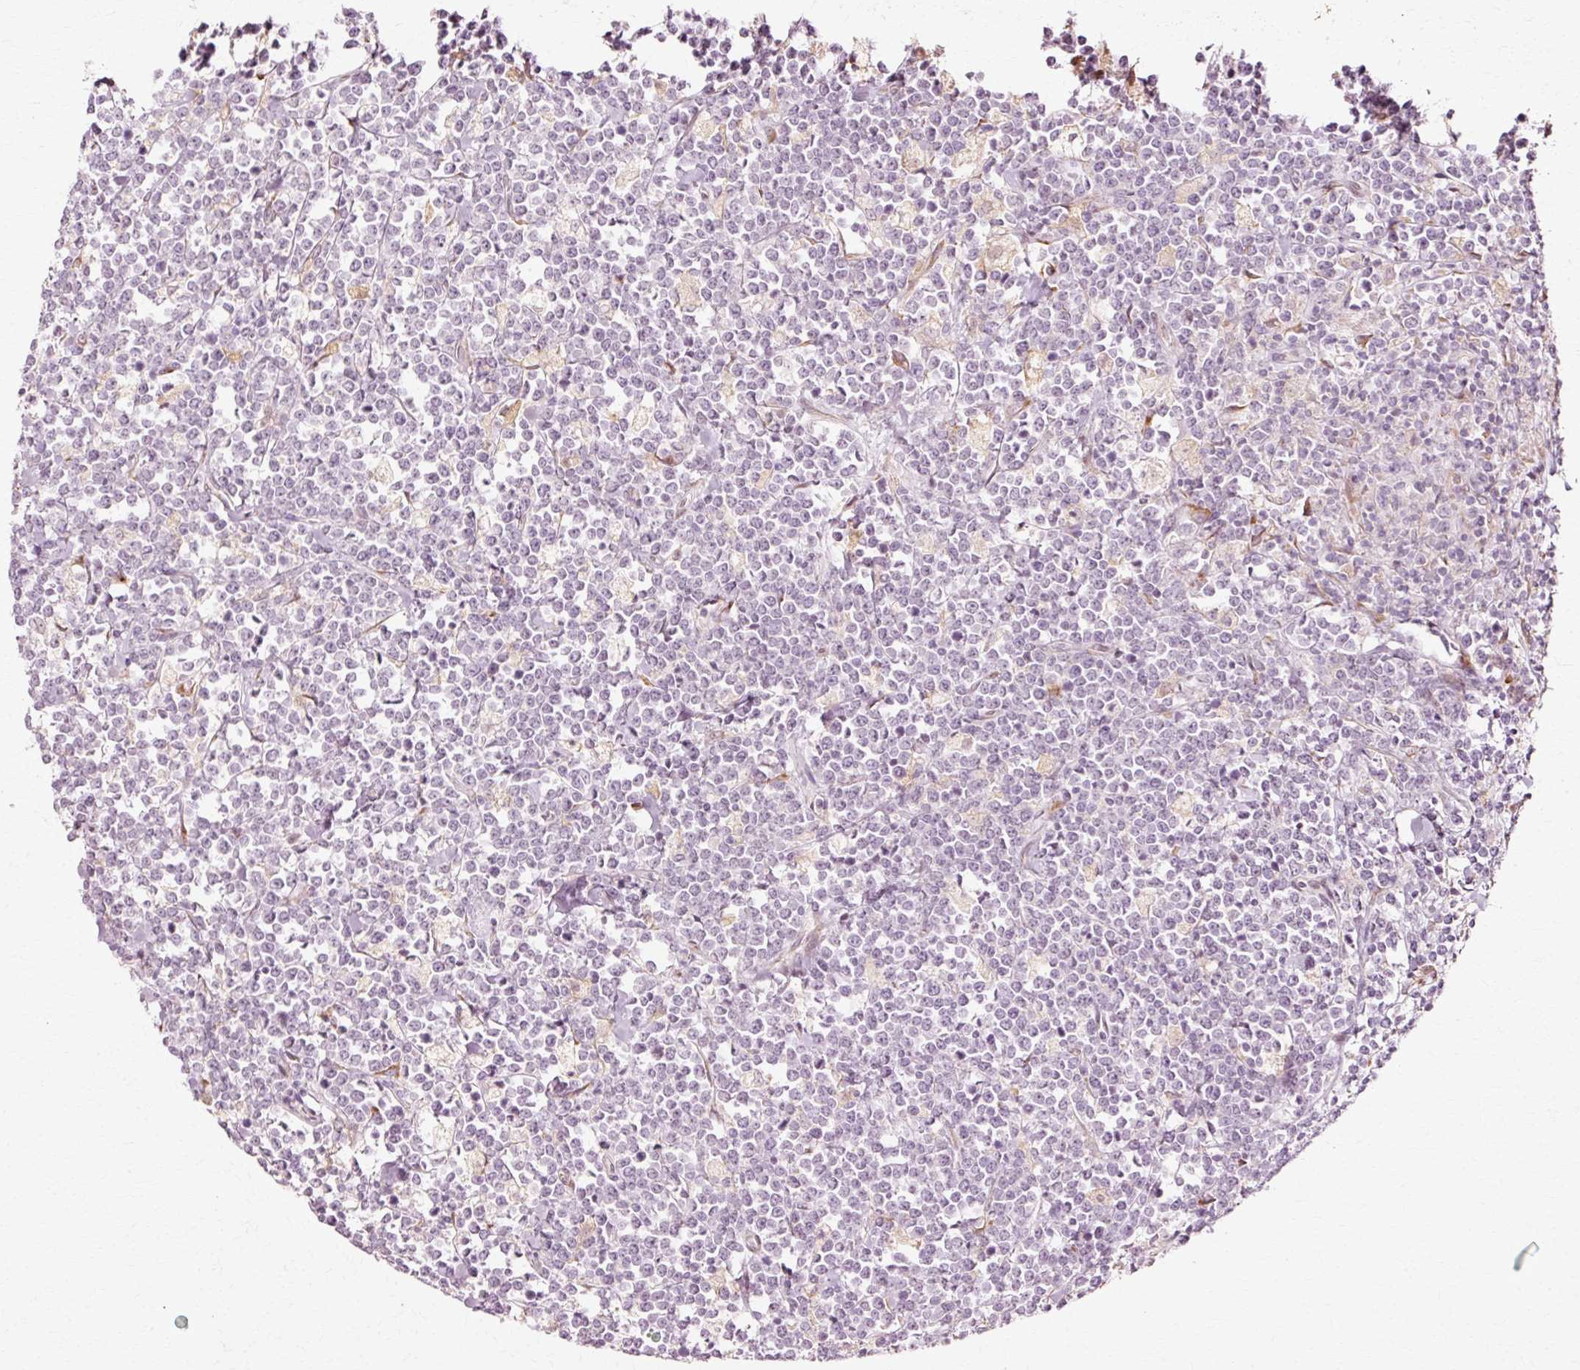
{"staining": {"intensity": "negative", "quantity": "none", "location": "none"}, "tissue": "lymphoma", "cell_type": "Tumor cells", "image_type": "cancer", "snomed": [{"axis": "morphology", "description": "Malignant lymphoma, non-Hodgkin's type, High grade"}, {"axis": "topography", "description": "Small intestine"}, {"axis": "topography", "description": "Colon"}], "caption": "Protein analysis of malignant lymphoma, non-Hodgkin's type (high-grade) demonstrates no significant expression in tumor cells. (Brightfield microscopy of DAB (3,3'-diaminobenzidine) immunohistochemistry (IHC) at high magnification).", "gene": "RGPD5", "patient": {"sex": "male", "age": 8}}